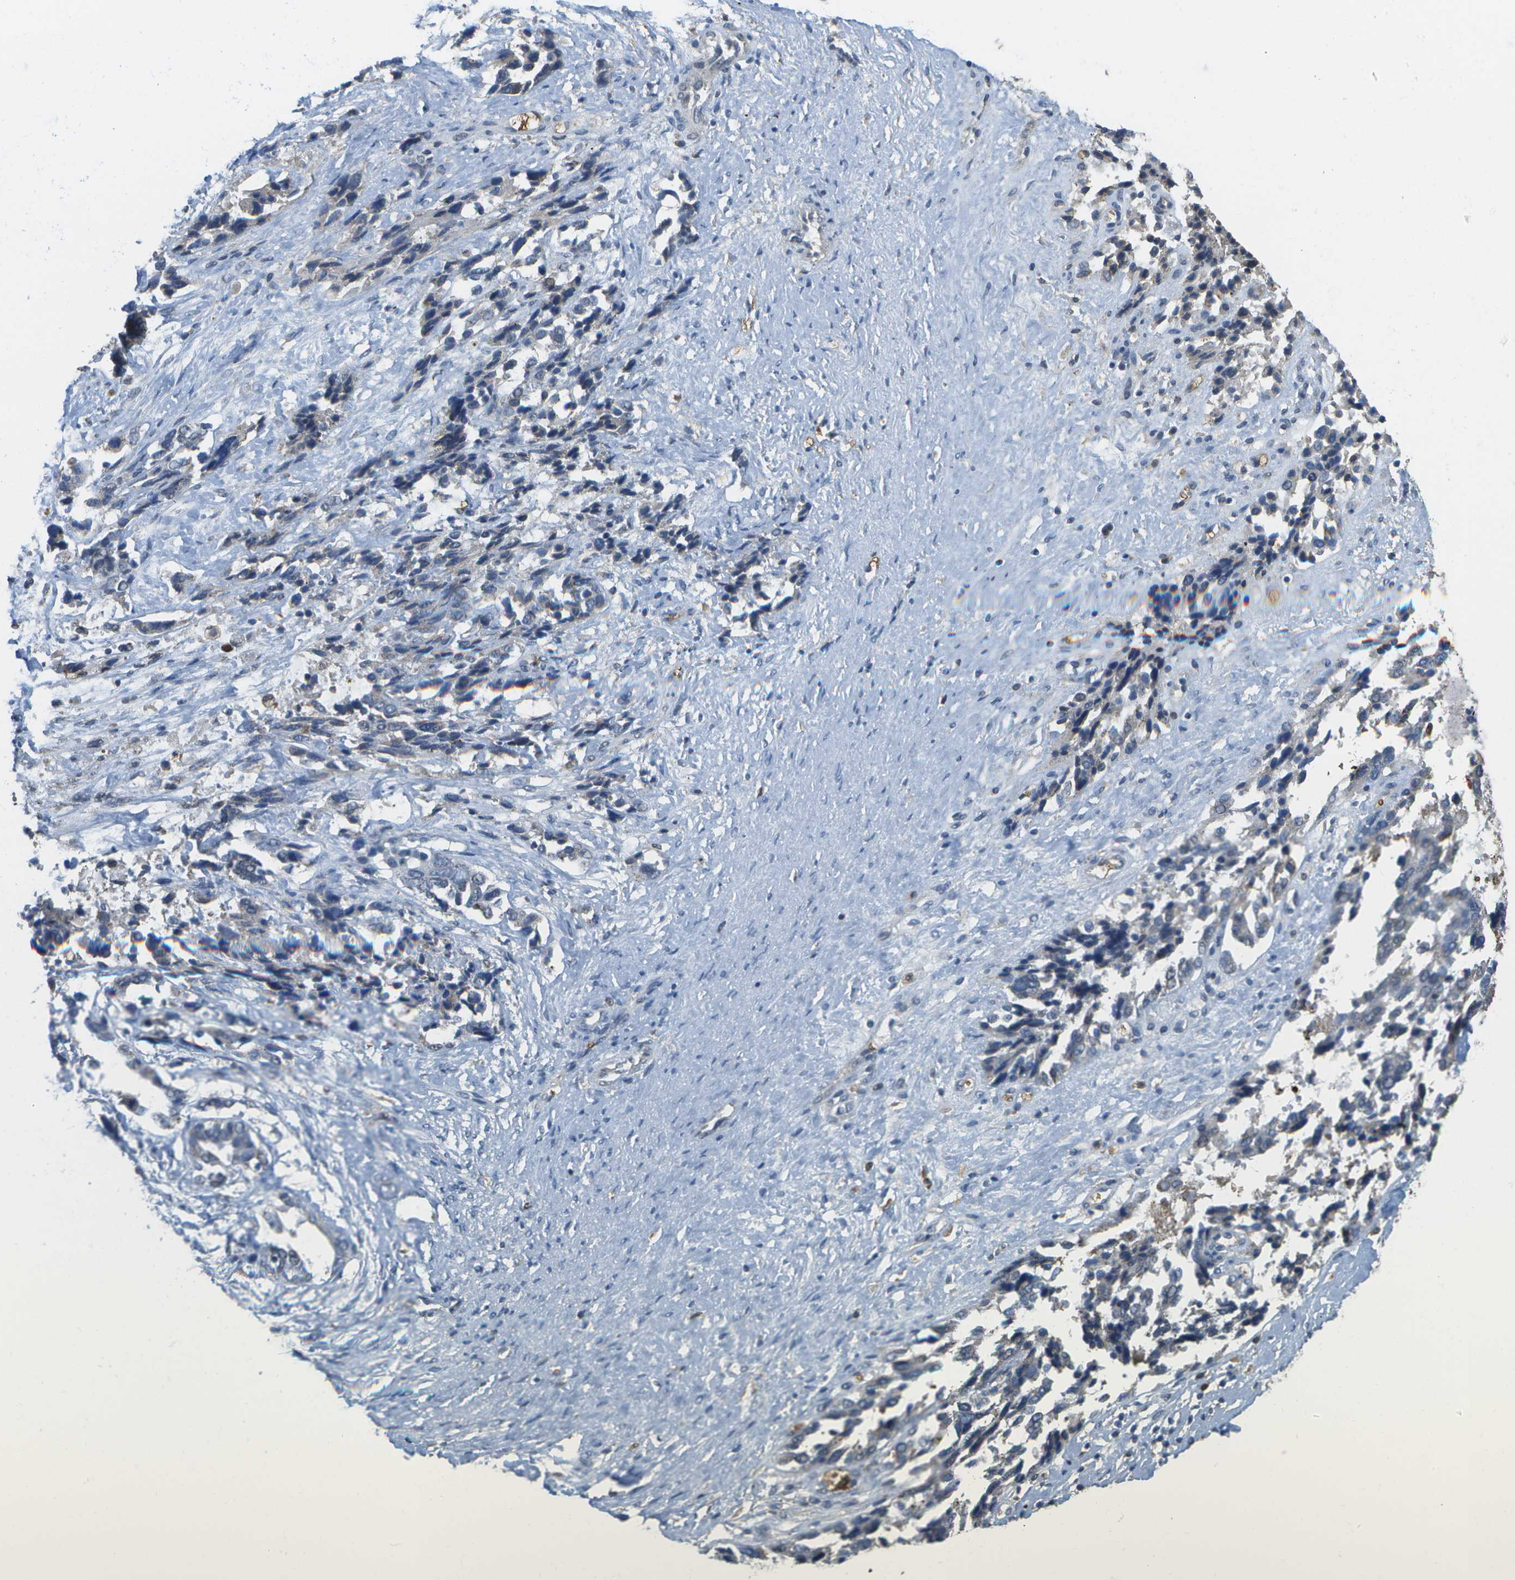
{"staining": {"intensity": "negative", "quantity": "none", "location": "none"}, "tissue": "ovarian cancer", "cell_type": "Tumor cells", "image_type": "cancer", "snomed": [{"axis": "morphology", "description": "Cystadenocarcinoma, serous, NOS"}, {"axis": "topography", "description": "Ovary"}], "caption": "Human ovarian cancer (serous cystadenocarcinoma) stained for a protein using IHC displays no staining in tumor cells.", "gene": "CACHD1", "patient": {"sex": "female", "age": 44}}